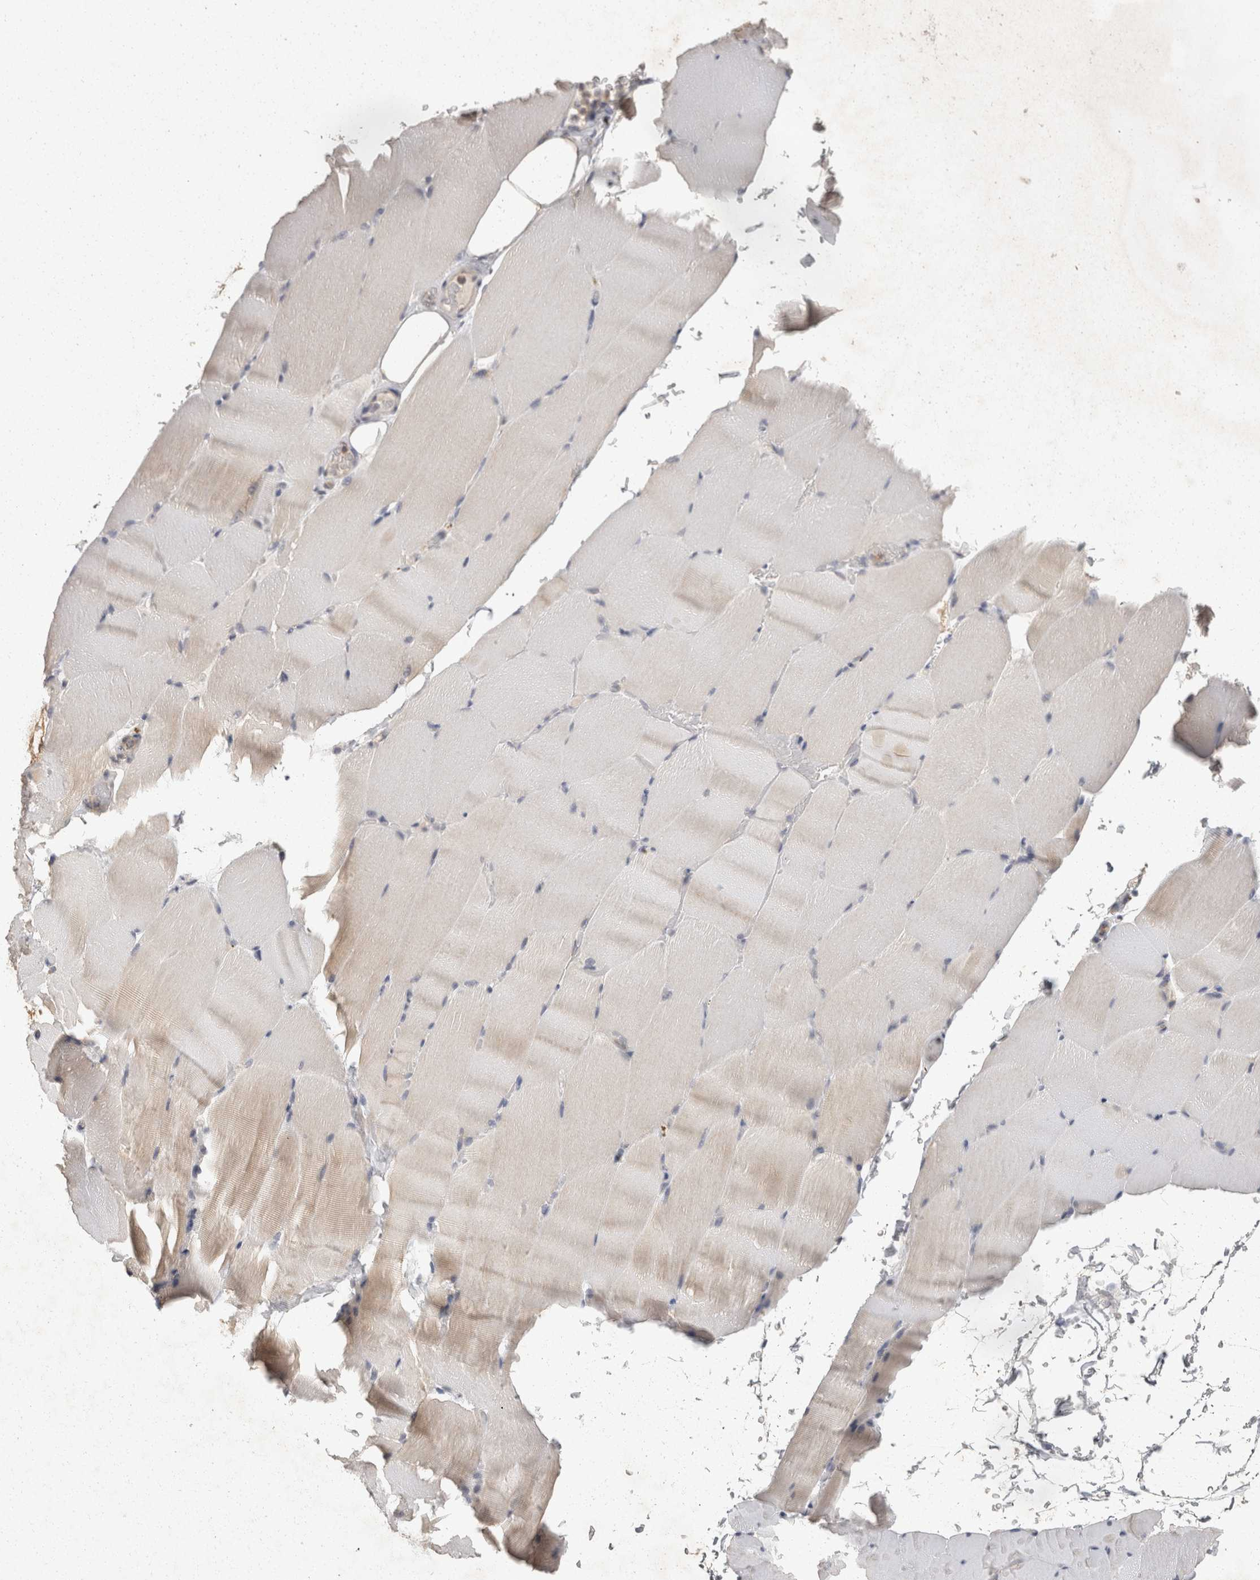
{"staining": {"intensity": "negative", "quantity": "none", "location": "none"}, "tissue": "skeletal muscle", "cell_type": "Myocytes", "image_type": "normal", "snomed": [{"axis": "morphology", "description": "Normal tissue, NOS"}, {"axis": "topography", "description": "Skeletal muscle"}, {"axis": "topography", "description": "Parathyroid gland"}], "caption": "This is a histopathology image of immunohistochemistry (IHC) staining of benign skeletal muscle, which shows no positivity in myocytes.", "gene": "ACAT2", "patient": {"sex": "female", "age": 37}}